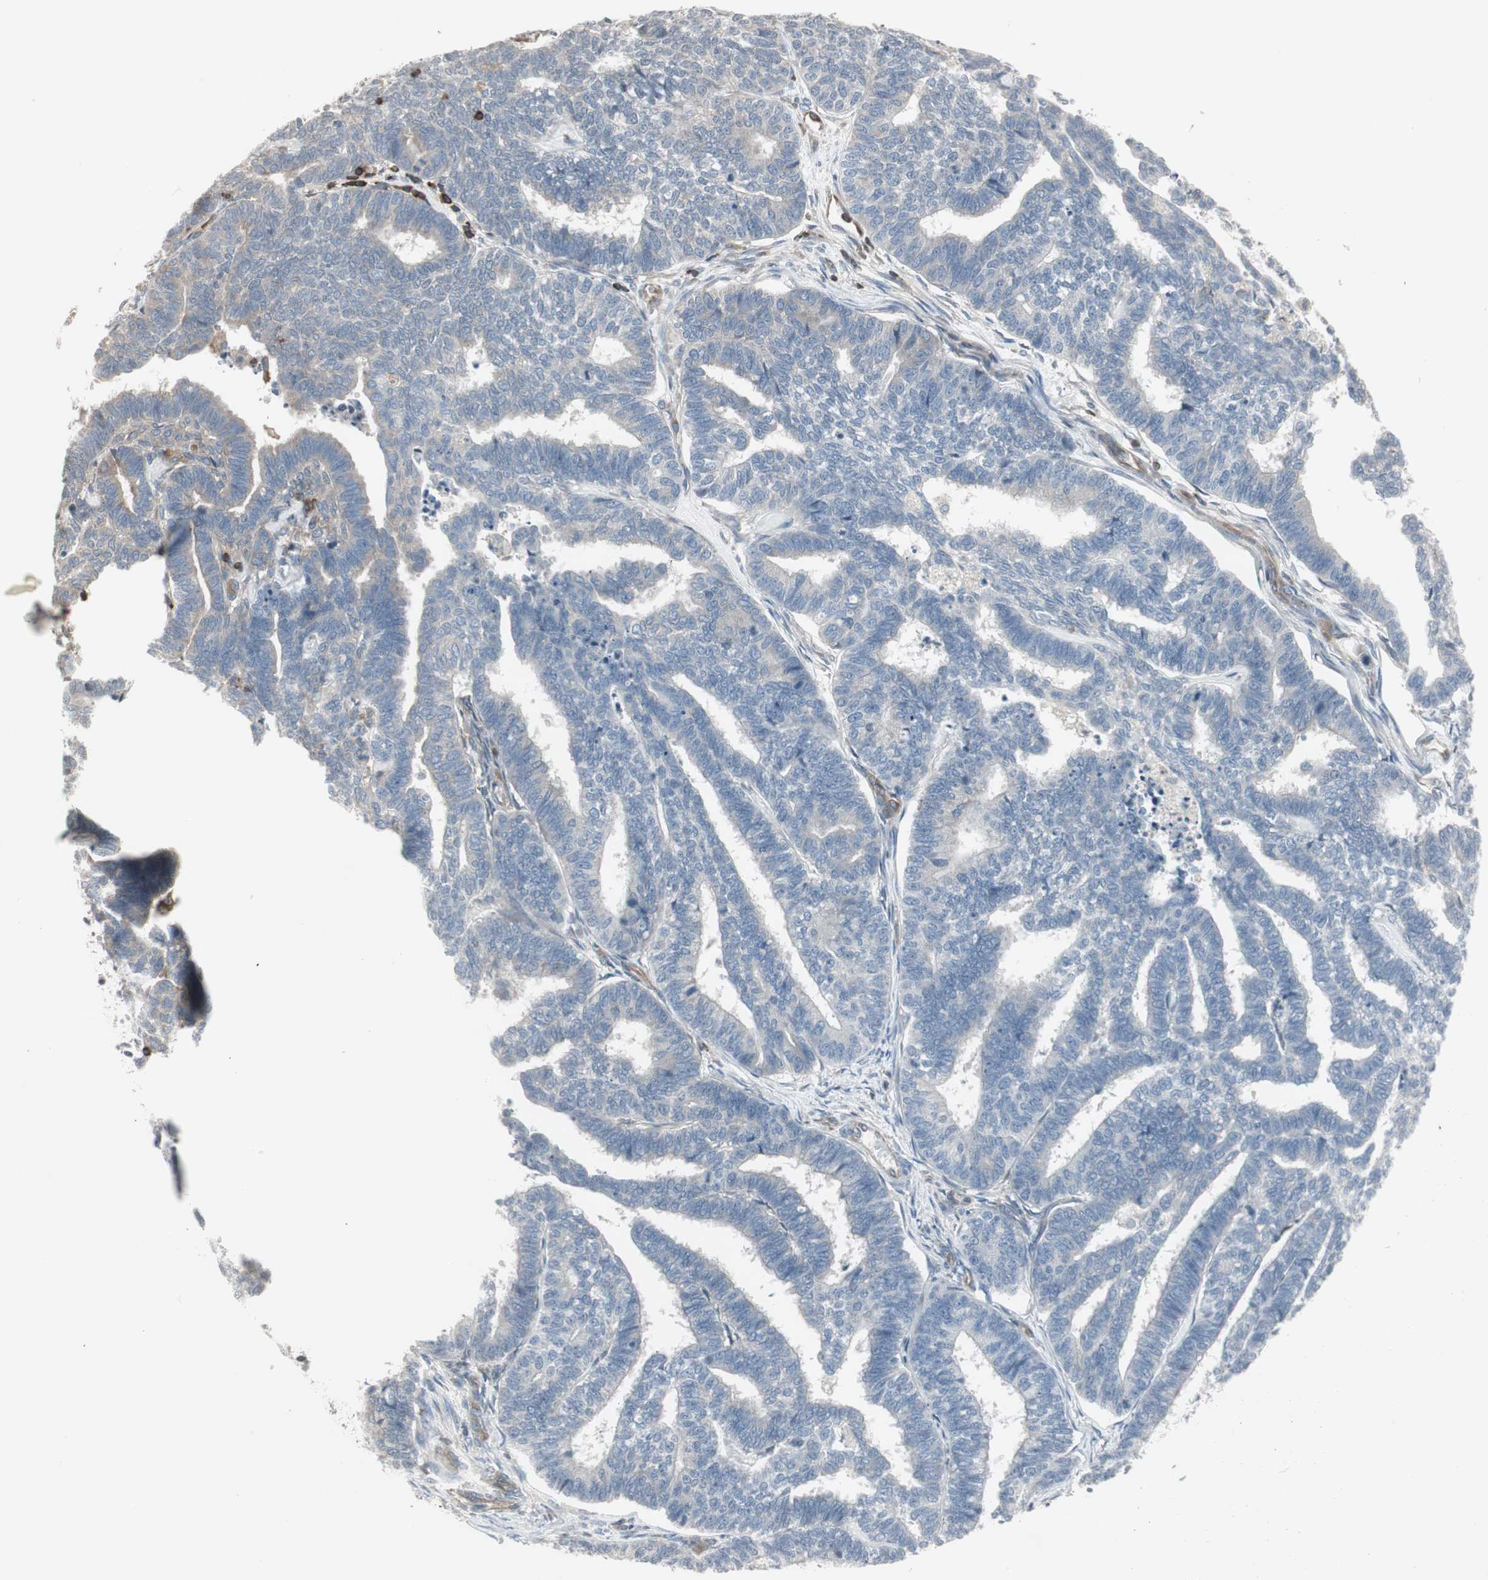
{"staining": {"intensity": "negative", "quantity": "none", "location": "none"}, "tissue": "endometrial cancer", "cell_type": "Tumor cells", "image_type": "cancer", "snomed": [{"axis": "morphology", "description": "Adenocarcinoma, NOS"}, {"axis": "topography", "description": "Endometrium"}], "caption": "Immunohistochemistry (IHC) of human endometrial adenocarcinoma exhibits no expression in tumor cells.", "gene": "ARHGEF1", "patient": {"sex": "female", "age": 70}}